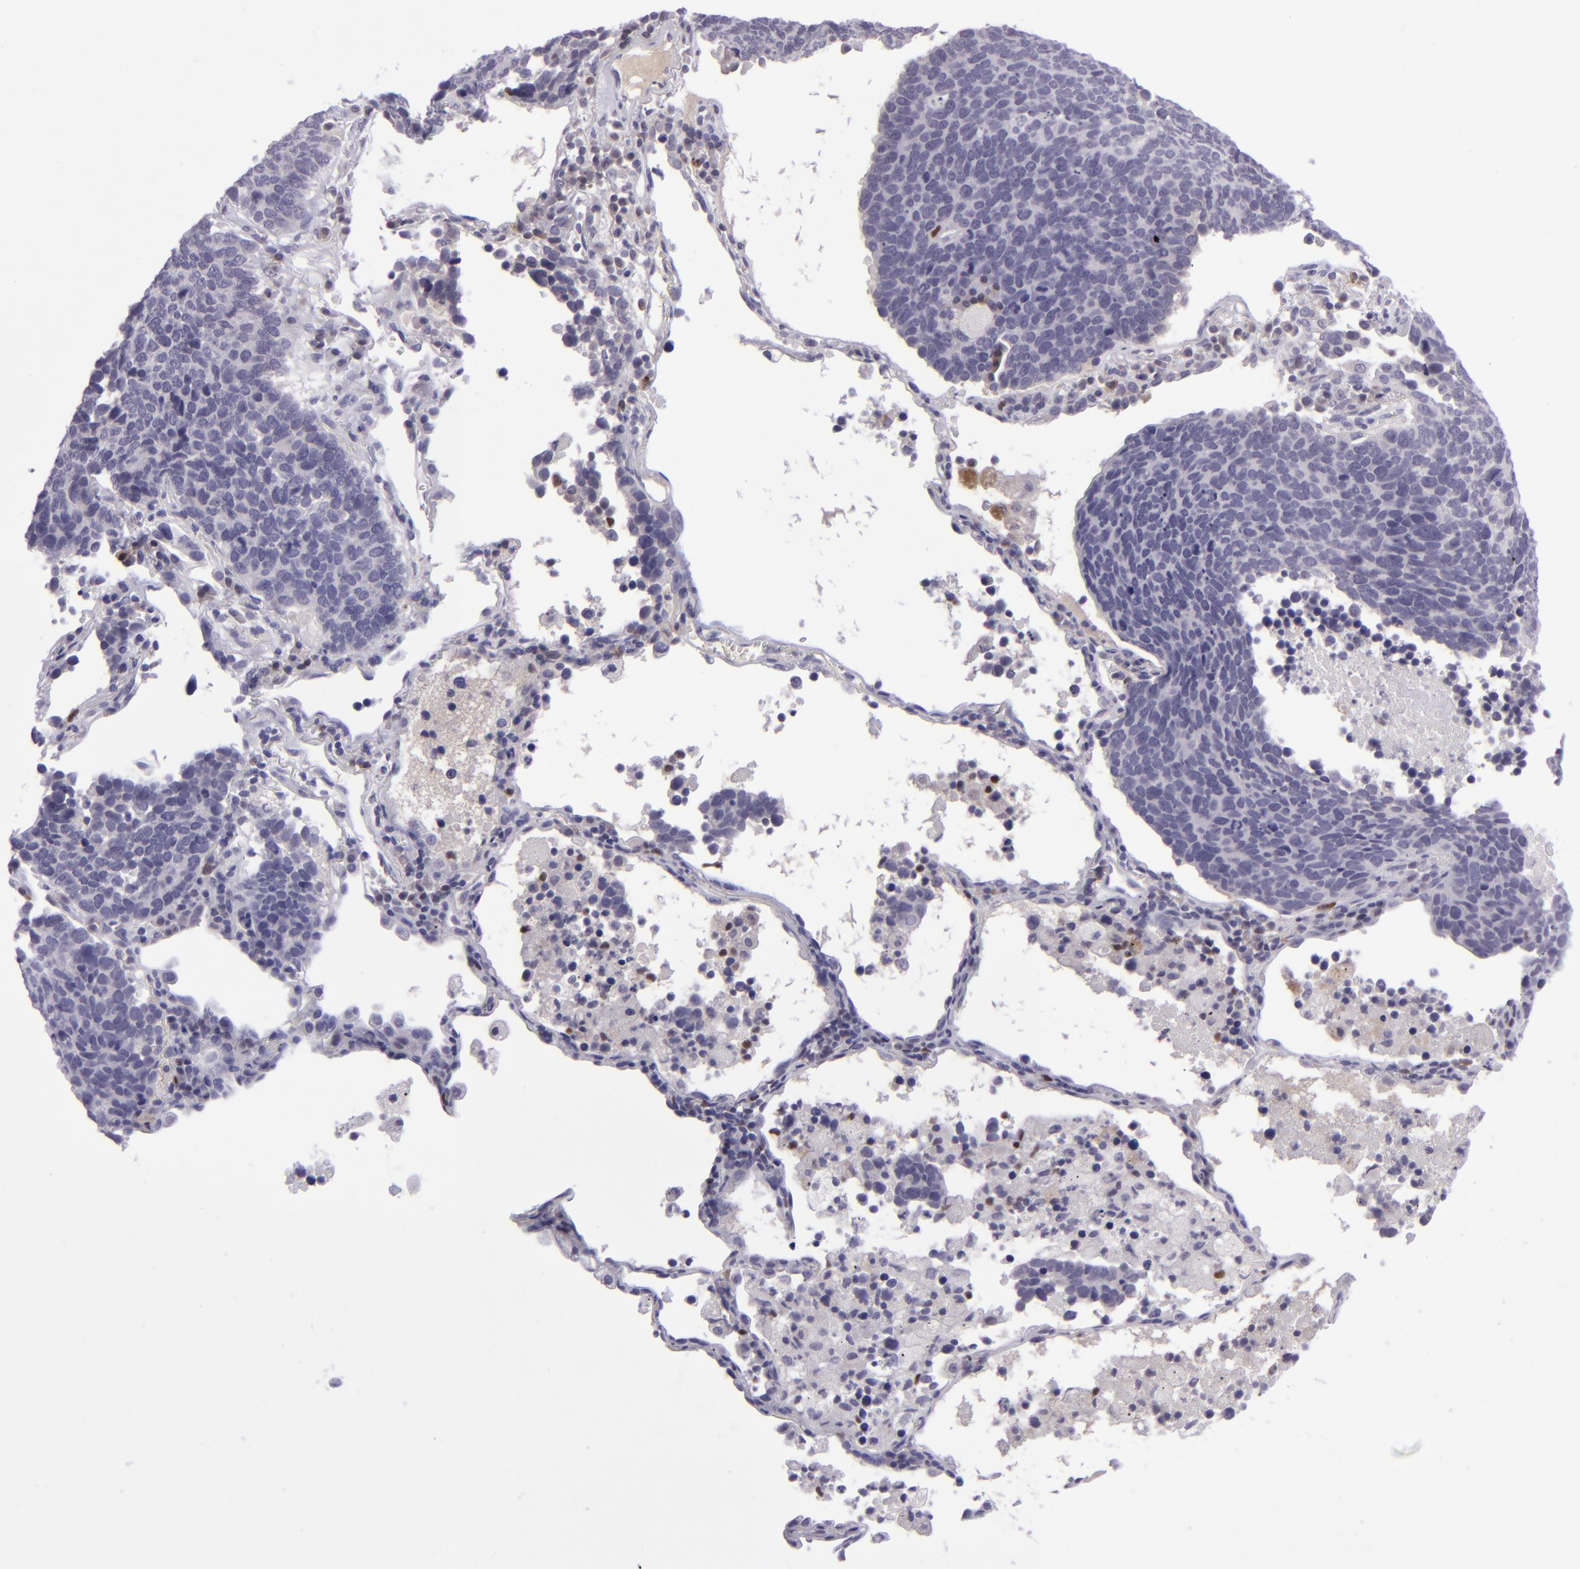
{"staining": {"intensity": "negative", "quantity": "none", "location": "none"}, "tissue": "lung cancer", "cell_type": "Tumor cells", "image_type": "cancer", "snomed": [{"axis": "morphology", "description": "Neoplasm, malignant, NOS"}, {"axis": "topography", "description": "Lung"}], "caption": "Immunohistochemistry (IHC) histopathology image of neoplastic tissue: human lung cancer stained with DAB exhibits no significant protein expression in tumor cells. (Stains: DAB immunohistochemistry with hematoxylin counter stain, Microscopy: brightfield microscopy at high magnification).", "gene": "POU2F2", "patient": {"sex": "female", "age": 75}}